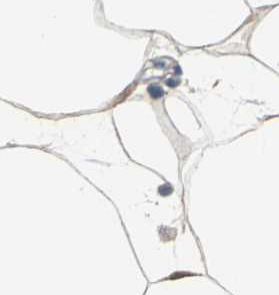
{"staining": {"intensity": "moderate", "quantity": "25%-75%", "location": "cytoplasmic/membranous"}, "tissue": "adipose tissue", "cell_type": "Adipocytes", "image_type": "normal", "snomed": [{"axis": "morphology", "description": "Normal tissue, NOS"}, {"axis": "morphology", "description": "Duct carcinoma"}, {"axis": "topography", "description": "Breast"}, {"axis": "topography", "description": "Adipose tissue"}], "caption": "A high-resolution micrograph shows IHC staining of normal adipose tissue, which reveals moderate cytoplasmic/membranous positivity in about 25%-75% of adipocytes. Using DAB (brown) and hematoxylin (blue) stains, captured at high magnification using brightfield microscopy.", "gene": "AKAP12", "patient": {"sex": "female", "age": 37}}